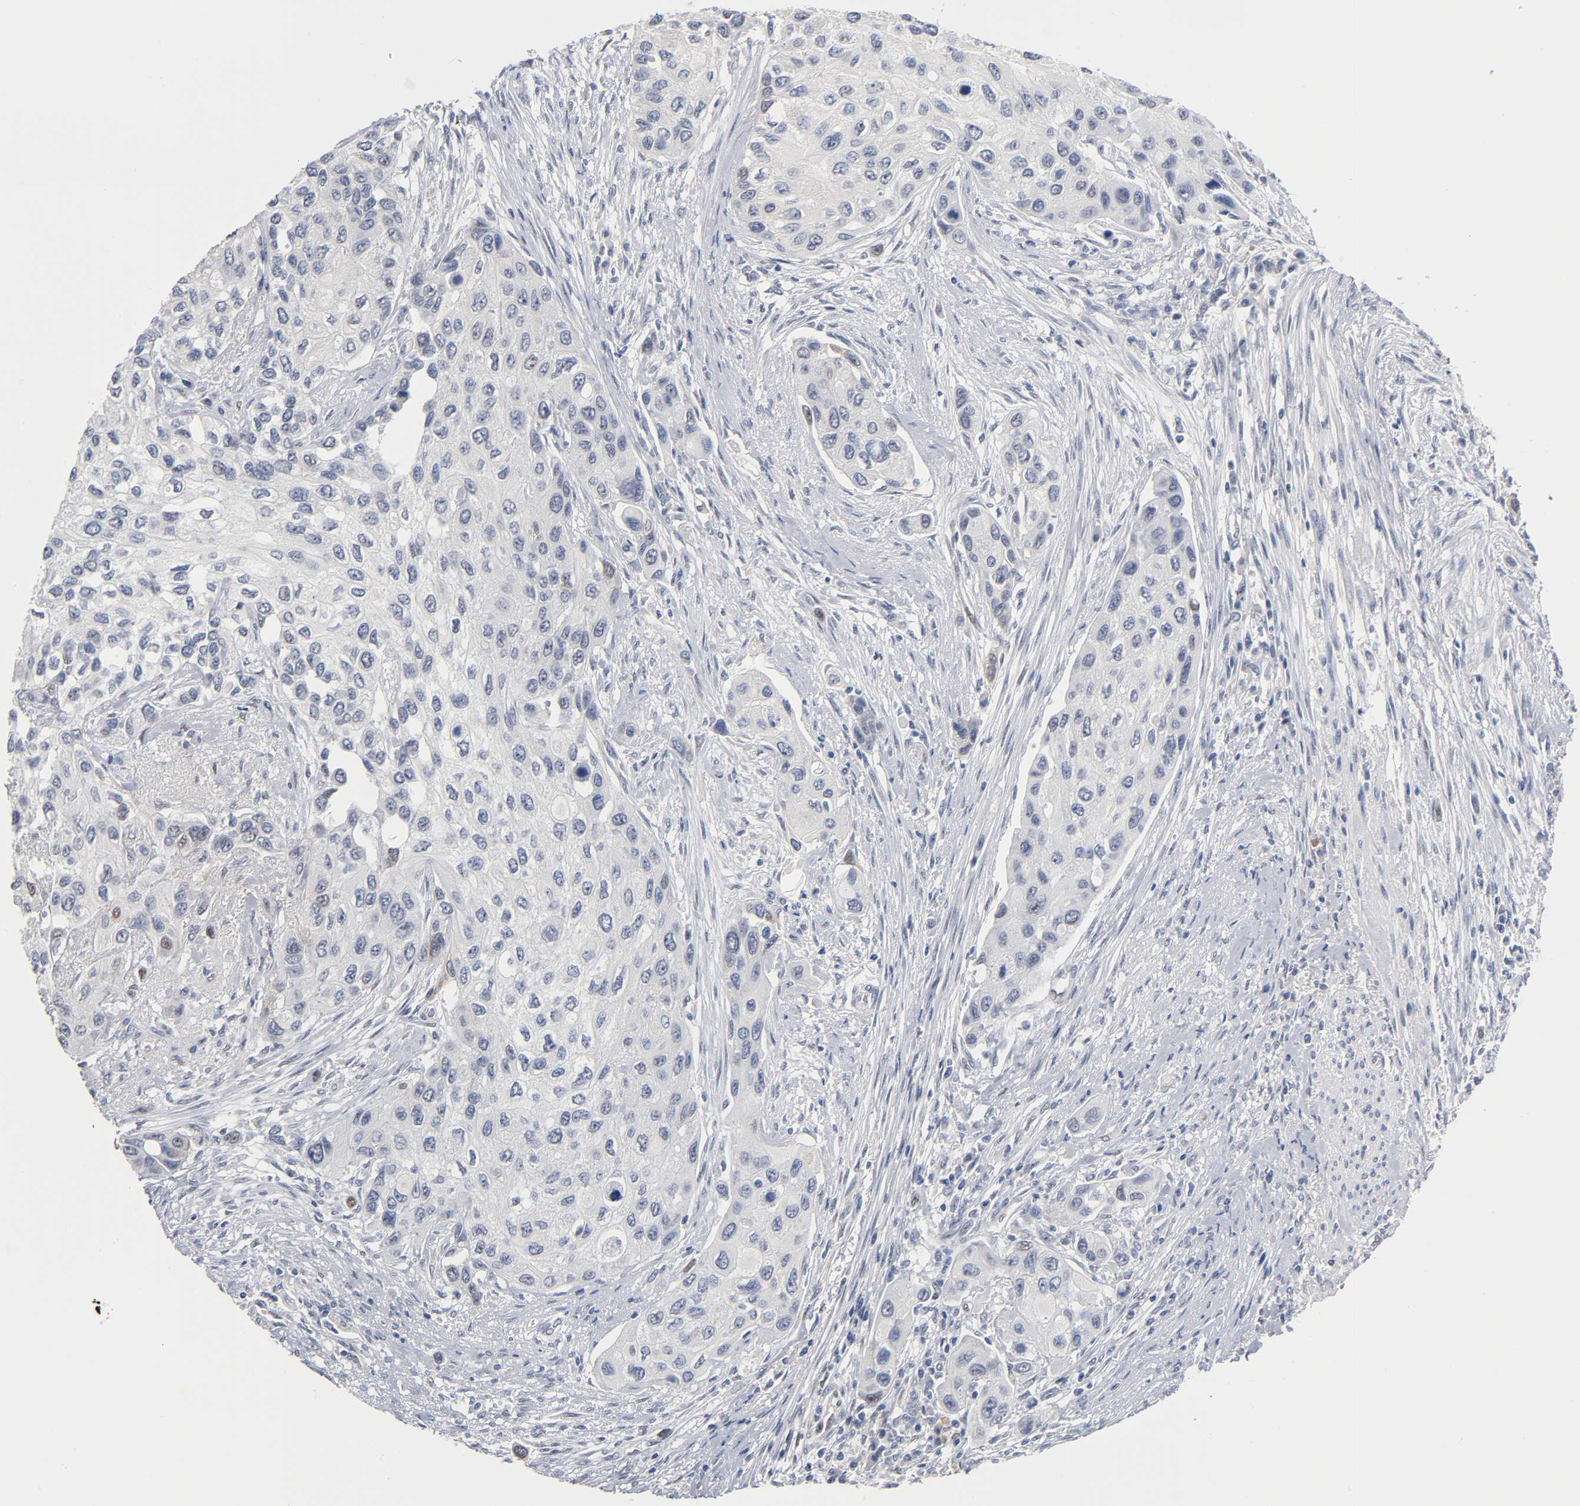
{"staining": {"intensity": "negative", "quantity": "none", "location": "none"}, "tissue": "urothelial cancer", "cell_type": "Tumor cells", "image_type": "cancer", "snomed": [{"axis": "morphology", "description": "Urothelial carcinoma, High grade"}, {"axis": "topography", "description": "Urinary bladder"}], "caption": "DAB immunohistochemical staining of human urothelial cancer shows no significant expression in tumor cells.", "gene": "NFATC1", "patient": {"sex": "female", "age": 56}}